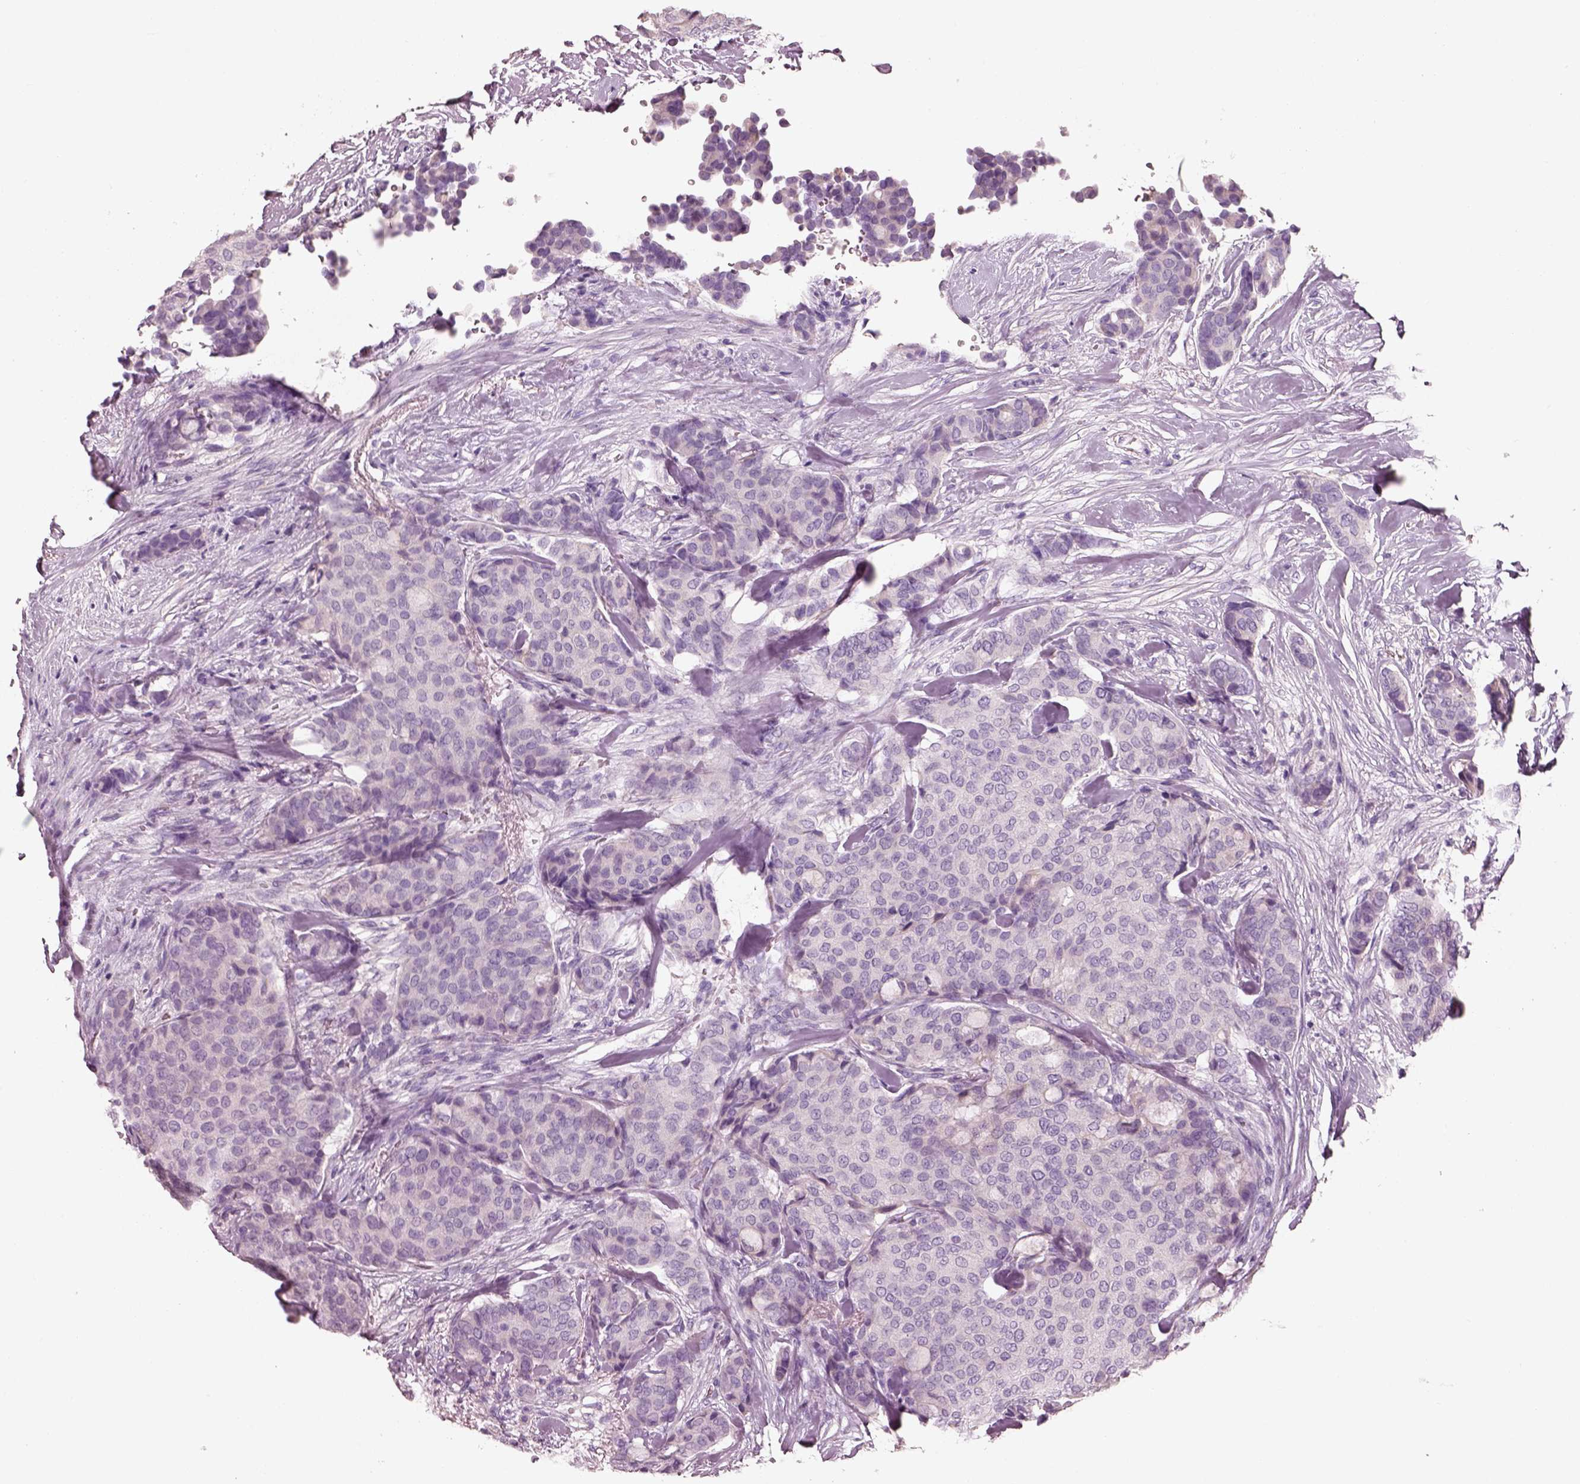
{"staining": {"intensity": "negative", "quantity": "none", "location": "none"}, "tissue": "breast cancer", "cell_type": "Tumor cells", "image_type": "cancer", "snomed": [{"axis": "morphology", "description": "Duct carcinoma"}, {"axis": "topography", "description": "Breast"}], "caption": "Immunohistochemical staining of invasive ductal carcinoma (breast) demonstrates no significant positivity in tumor cells. (DAB (3,3'-diaminobenzidine) immunohistochemistry (IHC) with hematoxylin counter stain).", "gene": "PNOC", "patient": {"sex": "female", "age": 75}}